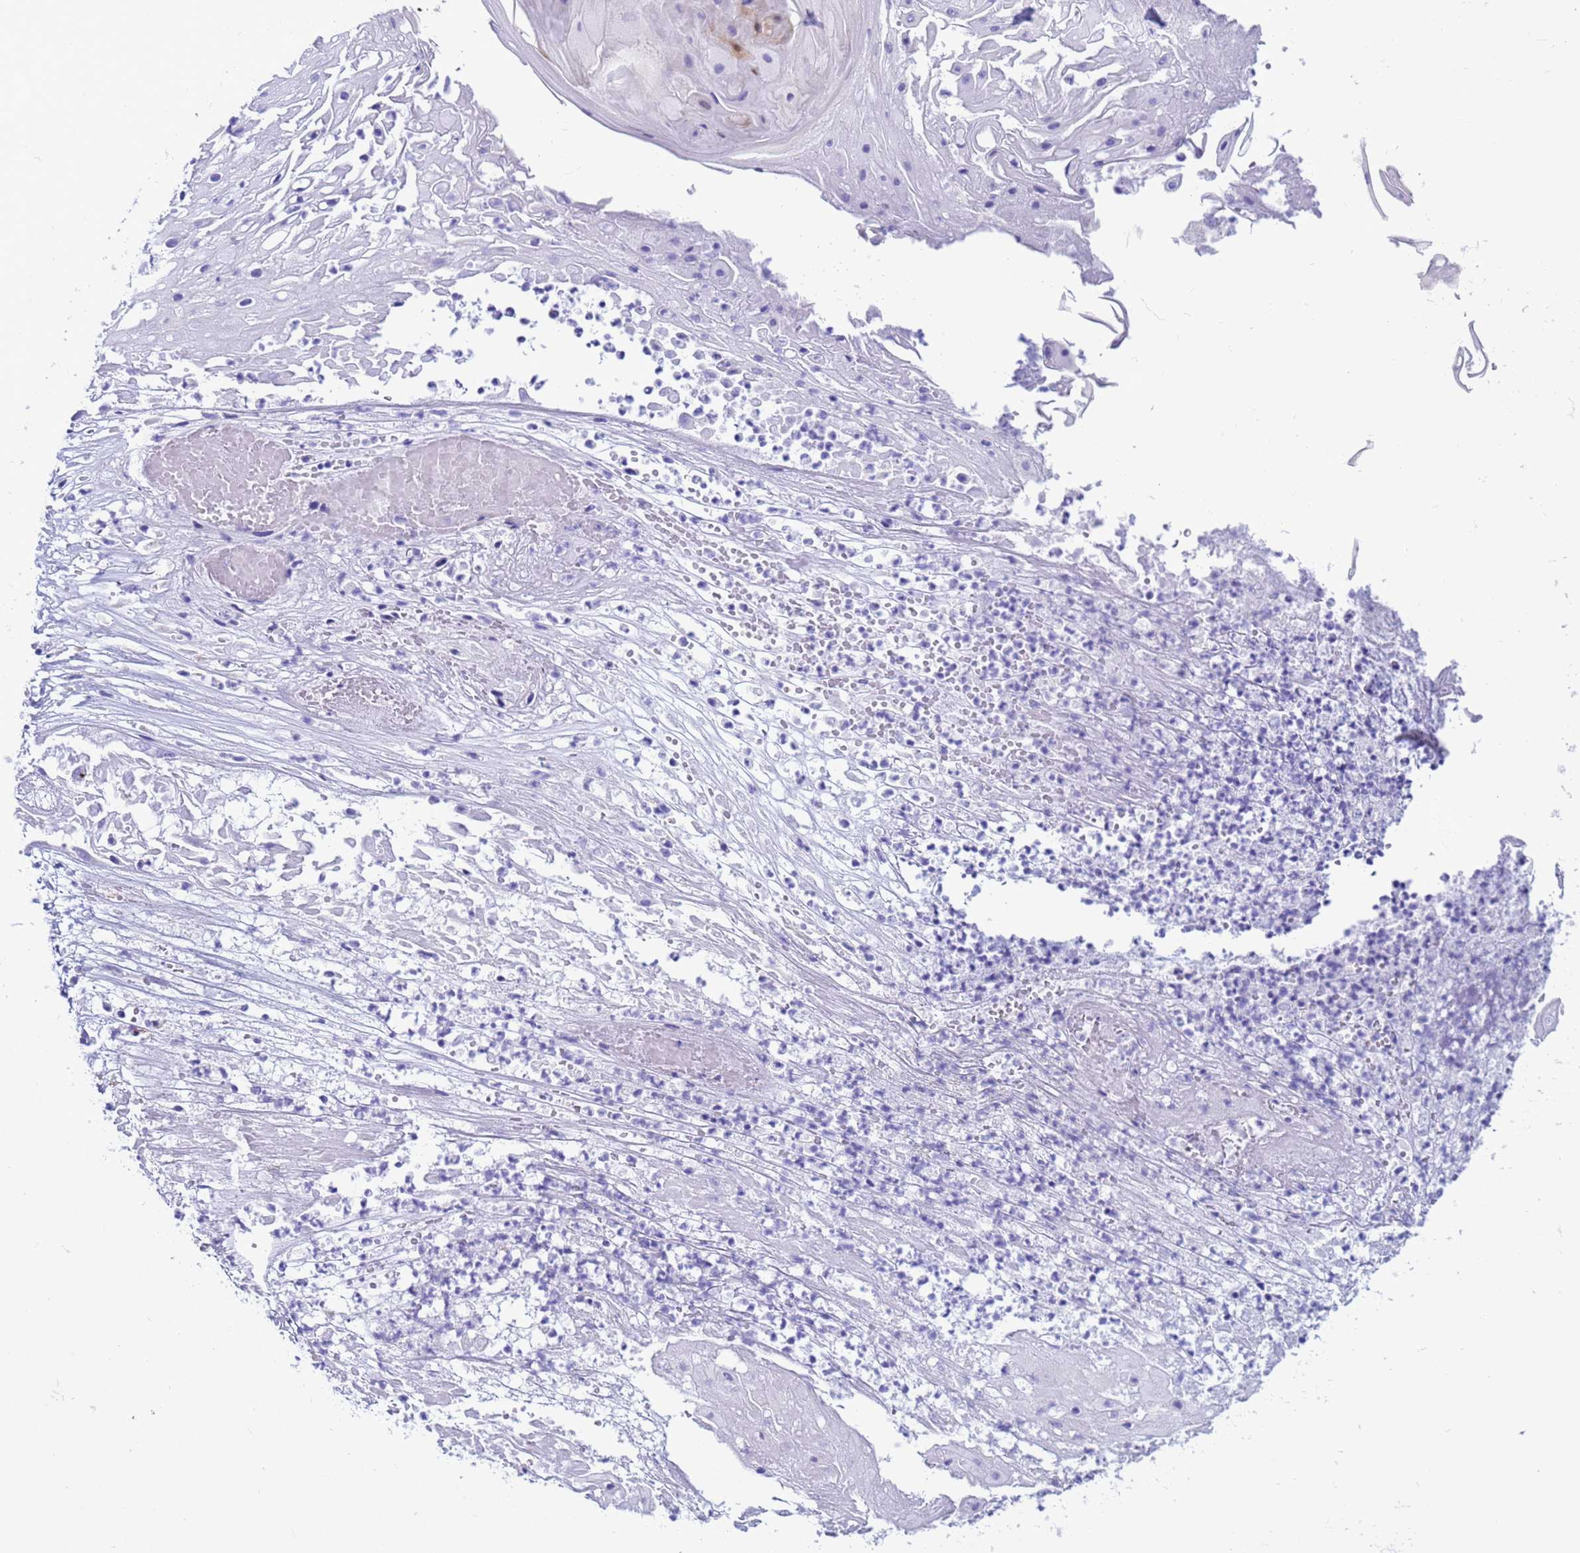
{"staining": {"intensity": "negative", "quantity": "none", "location": "none"}, "tissue": "skin cancer", "cell_type": "Tumor cells", "image_type": "cancer", "snomed": [{"axis": "morphology", "description": "Squamous cell carcinoma, NOS"}, {"axis": "topography", "description": "Skin"}], "caption": "The photomicrograph demonstrates no staining of tumor cells in squamous cell carcinoma (skin).", "gene": "CST4", "patient": {"sex": "male", "age": 70}}